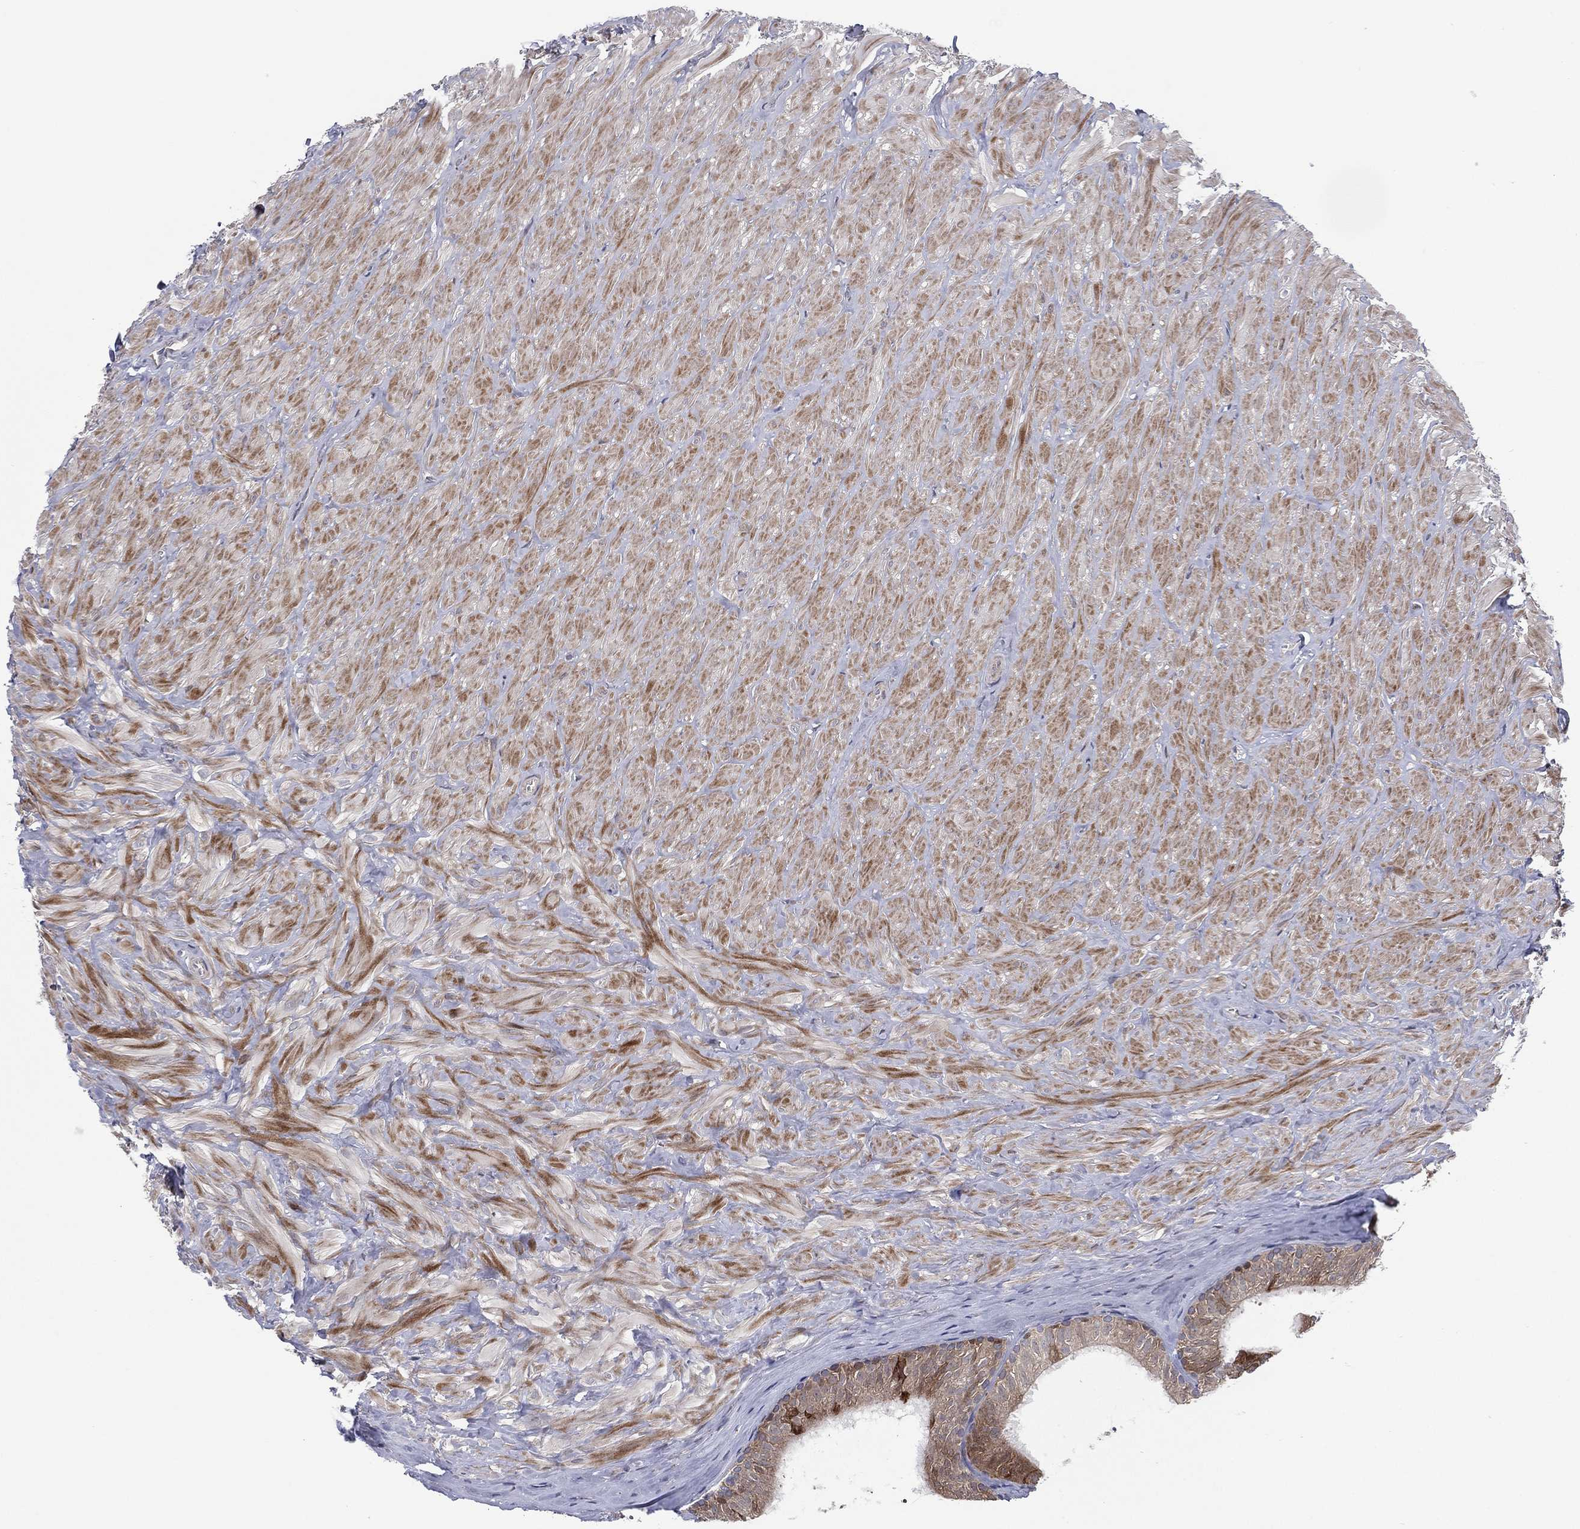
{"staining": {"intensity": "strong", "quantity": "25%-75%", "location": "cytoplasmic/membranous"}, "tissue": "epididymis", "cell_type": "Glandular cells", "image_type": "normal", "snomed": [{"axis": "morphology", "description": "Normal tissue, NOS"}, {"axis": "topography", "description": "Epididymis"}], "caption": "Unremarkable epididymis demonstrates strong cytoplasmic/membranous positivity in about 25%-75% of glandular cells The staining is performed using DAB brown chromogen to label protein expression. The nuclei are counter-stained blue using hematoxylin..", "gene": "UTP14A", "patient": {"sex": "male", "age": 32}}